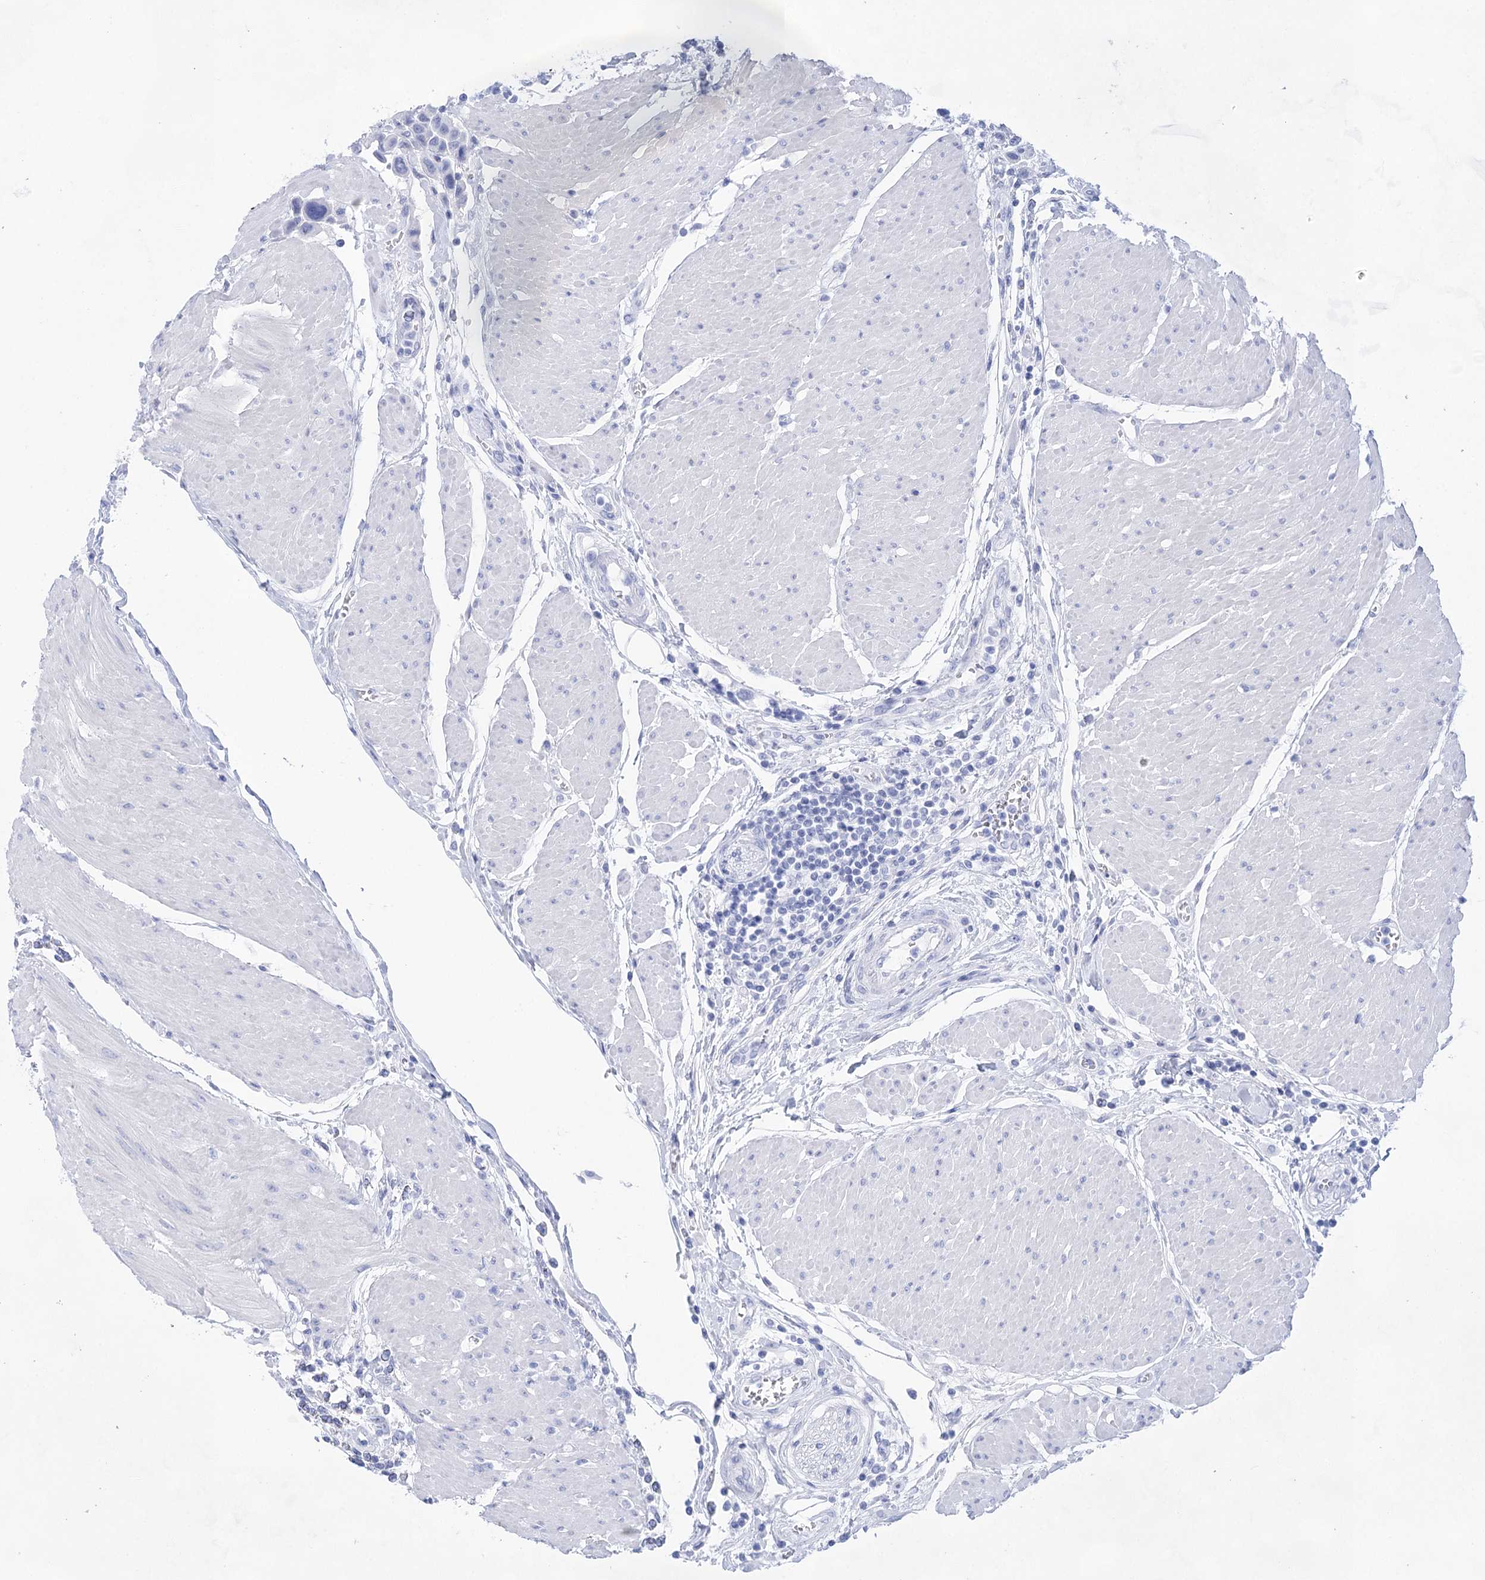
{"staining": {"intensity": "negative", "quantity": "none", "location": "none"}, "tissue": "urothelial cancer", "cell_type": "Tumor cells", "image_type": "cancer", "snomed": [{"axis": "morphology", "description": "Urothelial carcinoma, High grade"}, {"axis": "topography", "description": "Urinary bladder"}], "caption": "DAB immunohistochemical staining of high-grade urothelial carcinoma exhibits no significant expression in tumor cells.", "gene": "LALBA", "patient": {"sex": "male", "age": 50}}